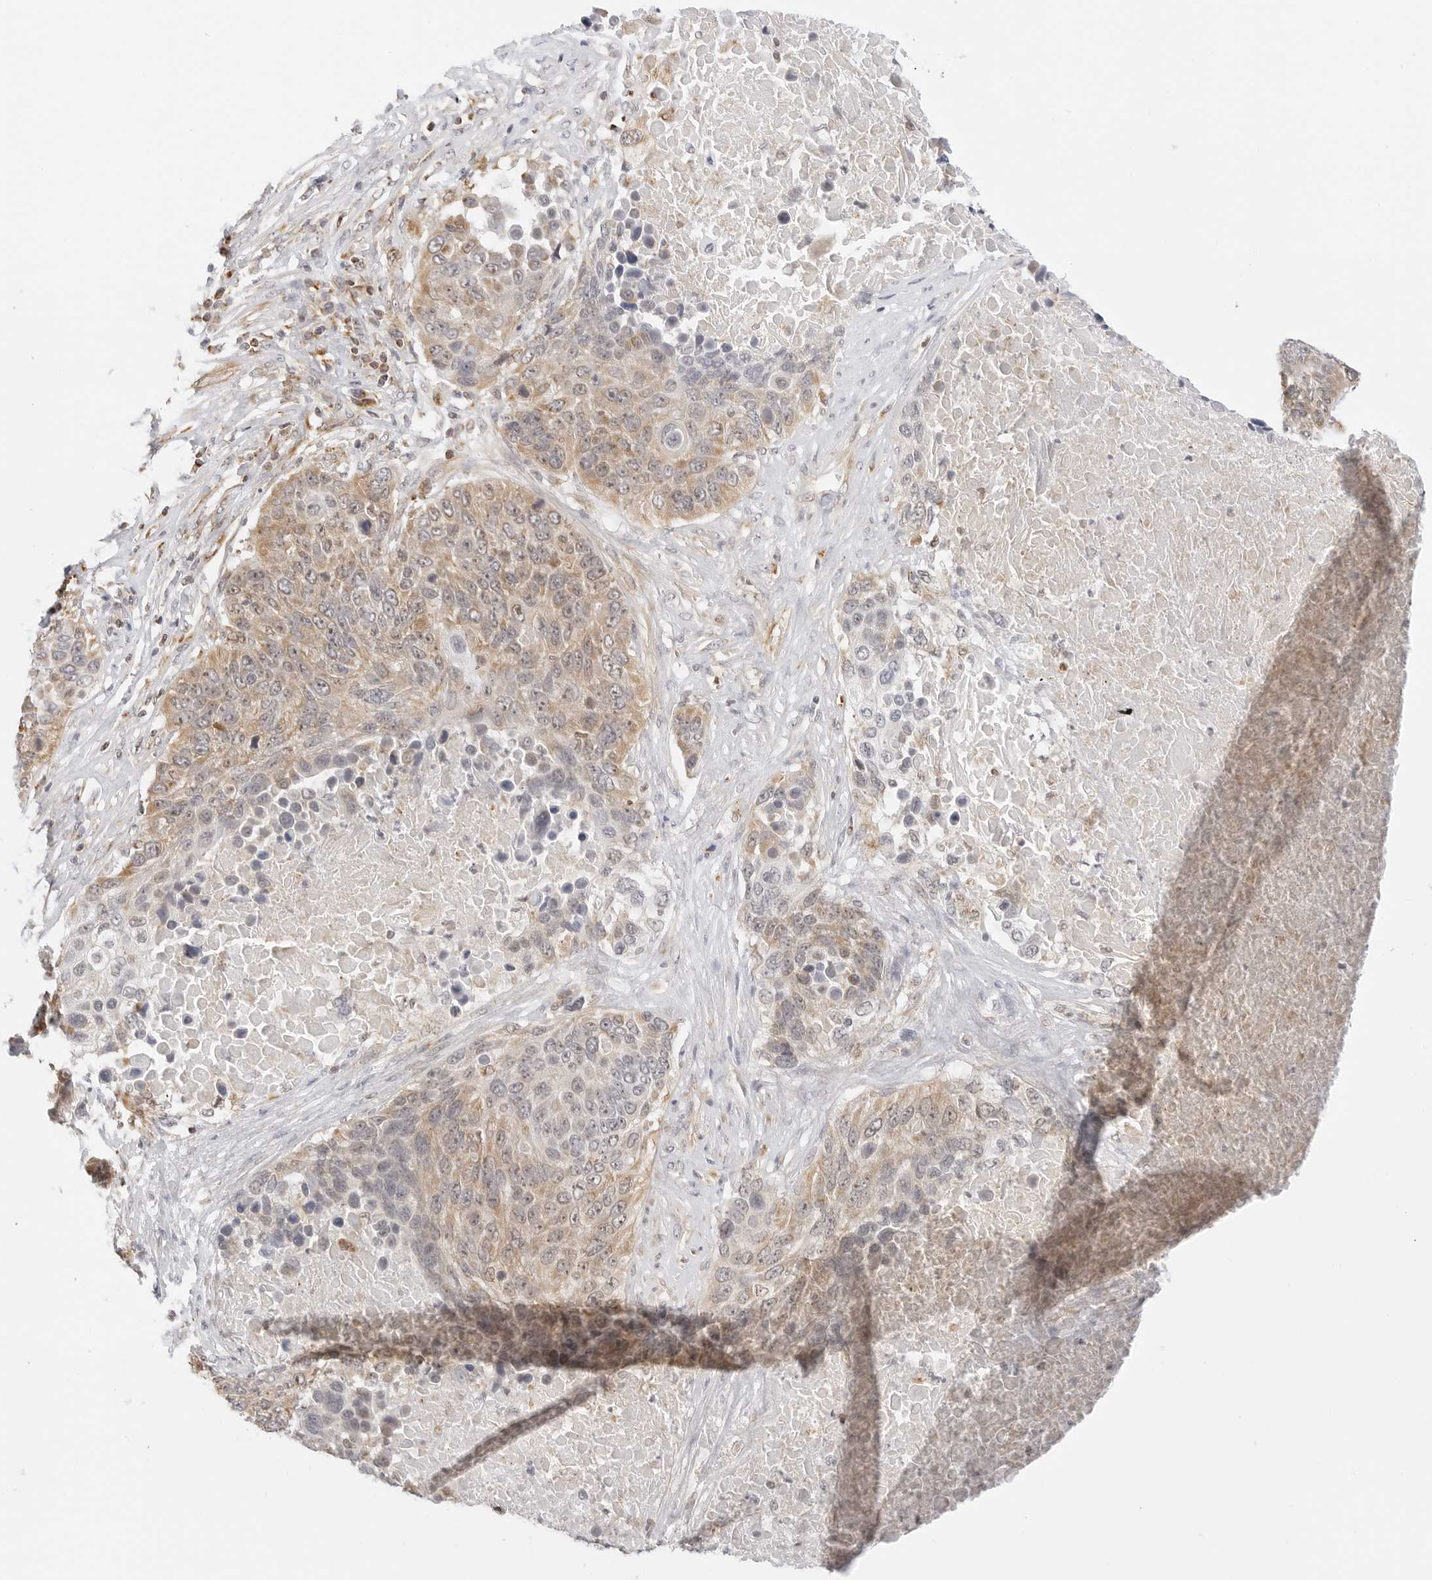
{"staining": {"intensity": "weak", "quantity": ">75%", "location": "cytoplasmic/membranous,nuclear"}, "tissue": "lung cancer", "cell_type": "Tumor cells", "image_type": "cancer", "snomed": [{"axis": "morphology", "description": "Squamous cell carcinoma, NOS"}, {"axis": "topography", "description": "Lung"}], "caption": "Squamous cell carcinoma (lung) stained with DAB (3,3'-diaminobenzidine) immunohistochemistry reveals low levels of weak cytoplasmic/membranous and nuclear expression in approximately >75% of tumor cells. The staining was performed using DAB, with brown indicating positive protein expression. Nuclei are stained blue with hematoxylin.", "gene": "GORAB", "patient": {"sex": "male", "age": 66}}